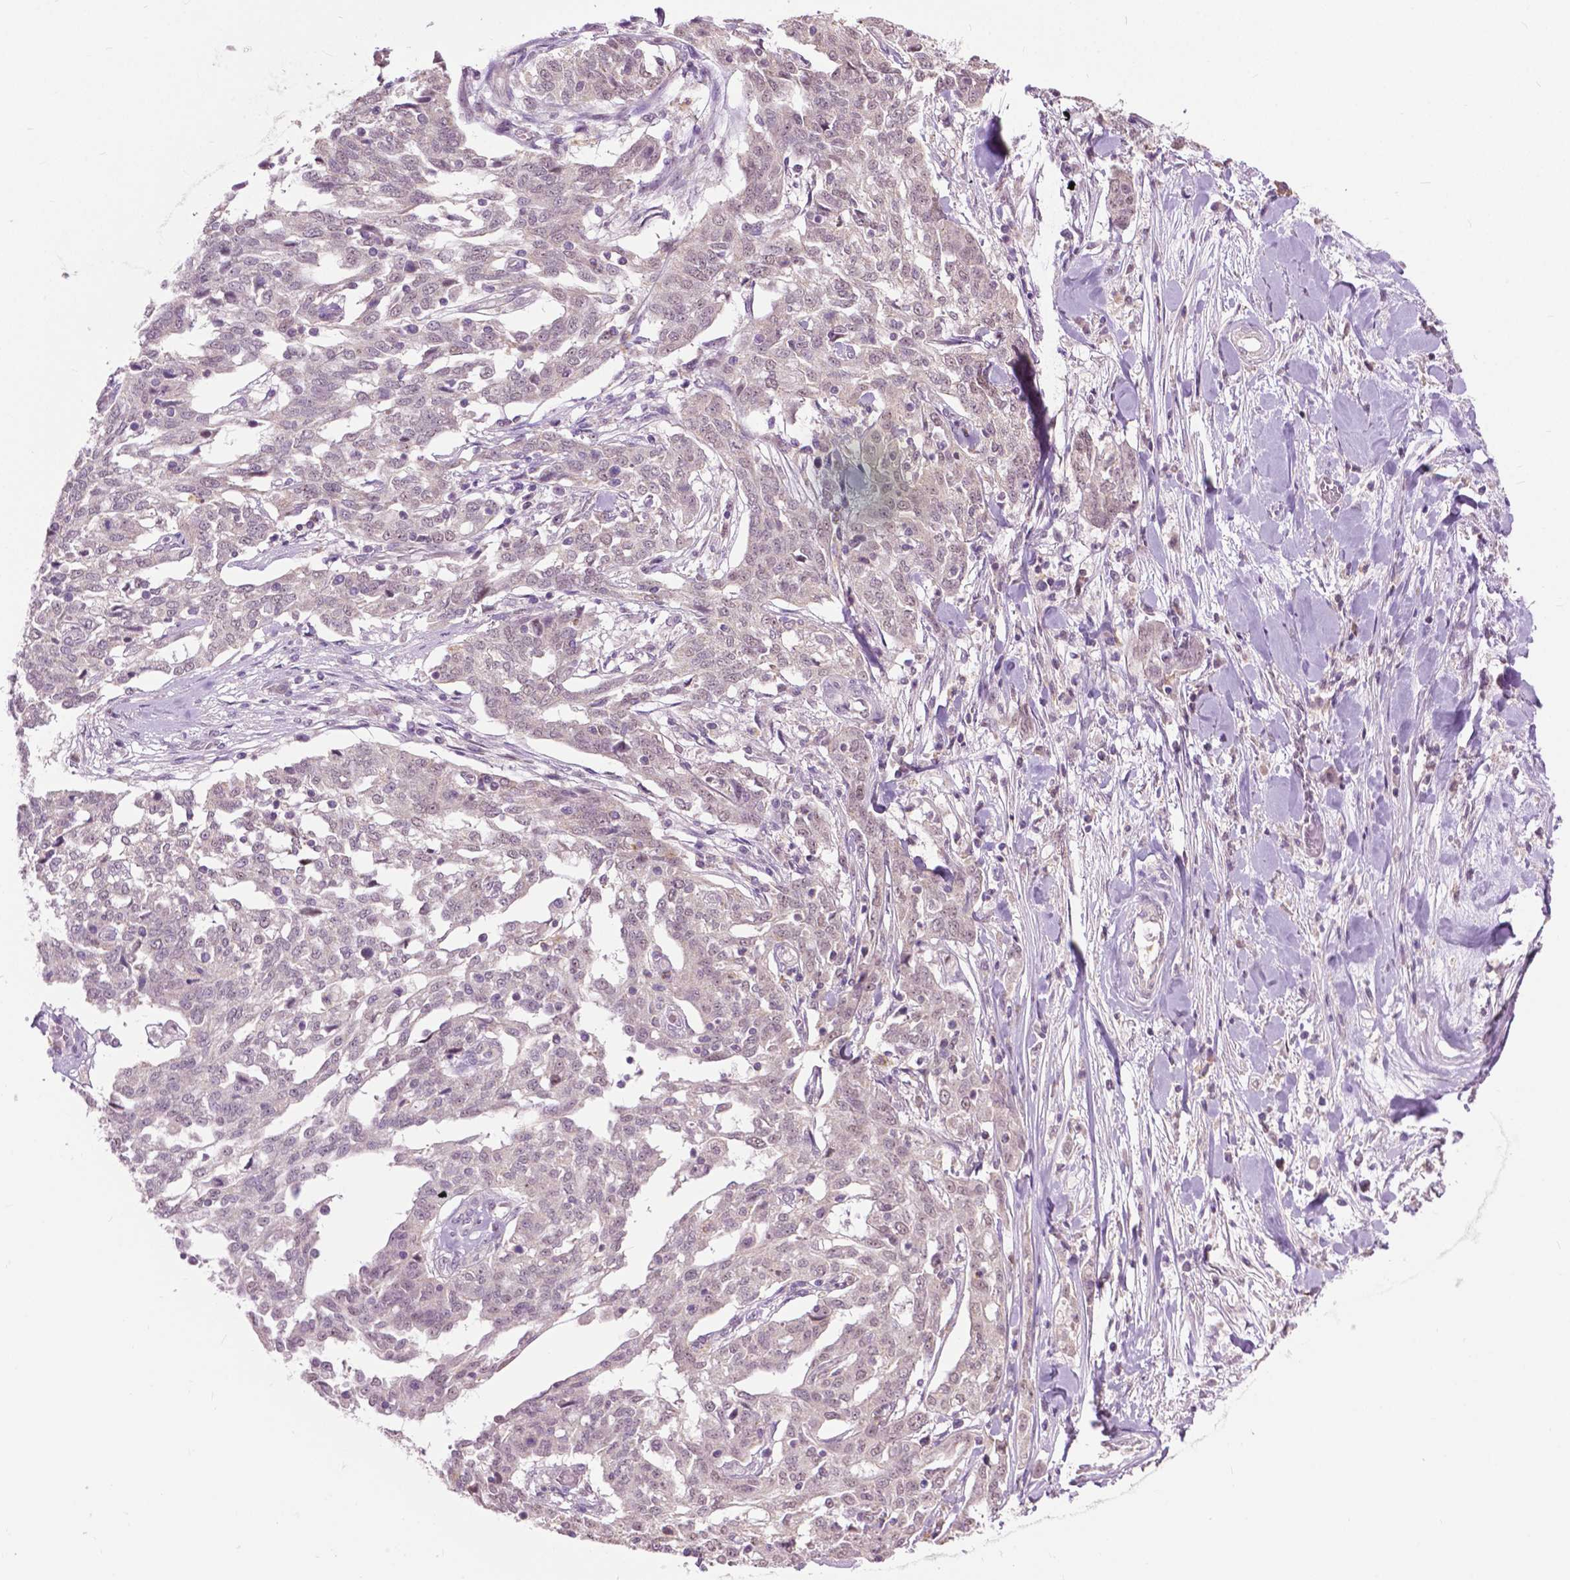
{"staining": {"intensity": "negative", "quantity": "none", "location": "none"}, "tissue": "ovarian cancer", "cell_type": "Tumor cells", "image_type": "cancer", "snomed": [{"axis": "morphology", "description": "Cystadenocarcinoma, serous, NOS"}, {"axis": "topography", "description": "Ovary"}], "caption": "This micrograph is of ovarian cancer stained with immunohistochemistry (IHC) to label a protein in brown with the nuclei are counter-stained blue. There is no staining in tumor cells.", "gene": "TTC9B", "patient": {"sex": "female", "age": 67}}